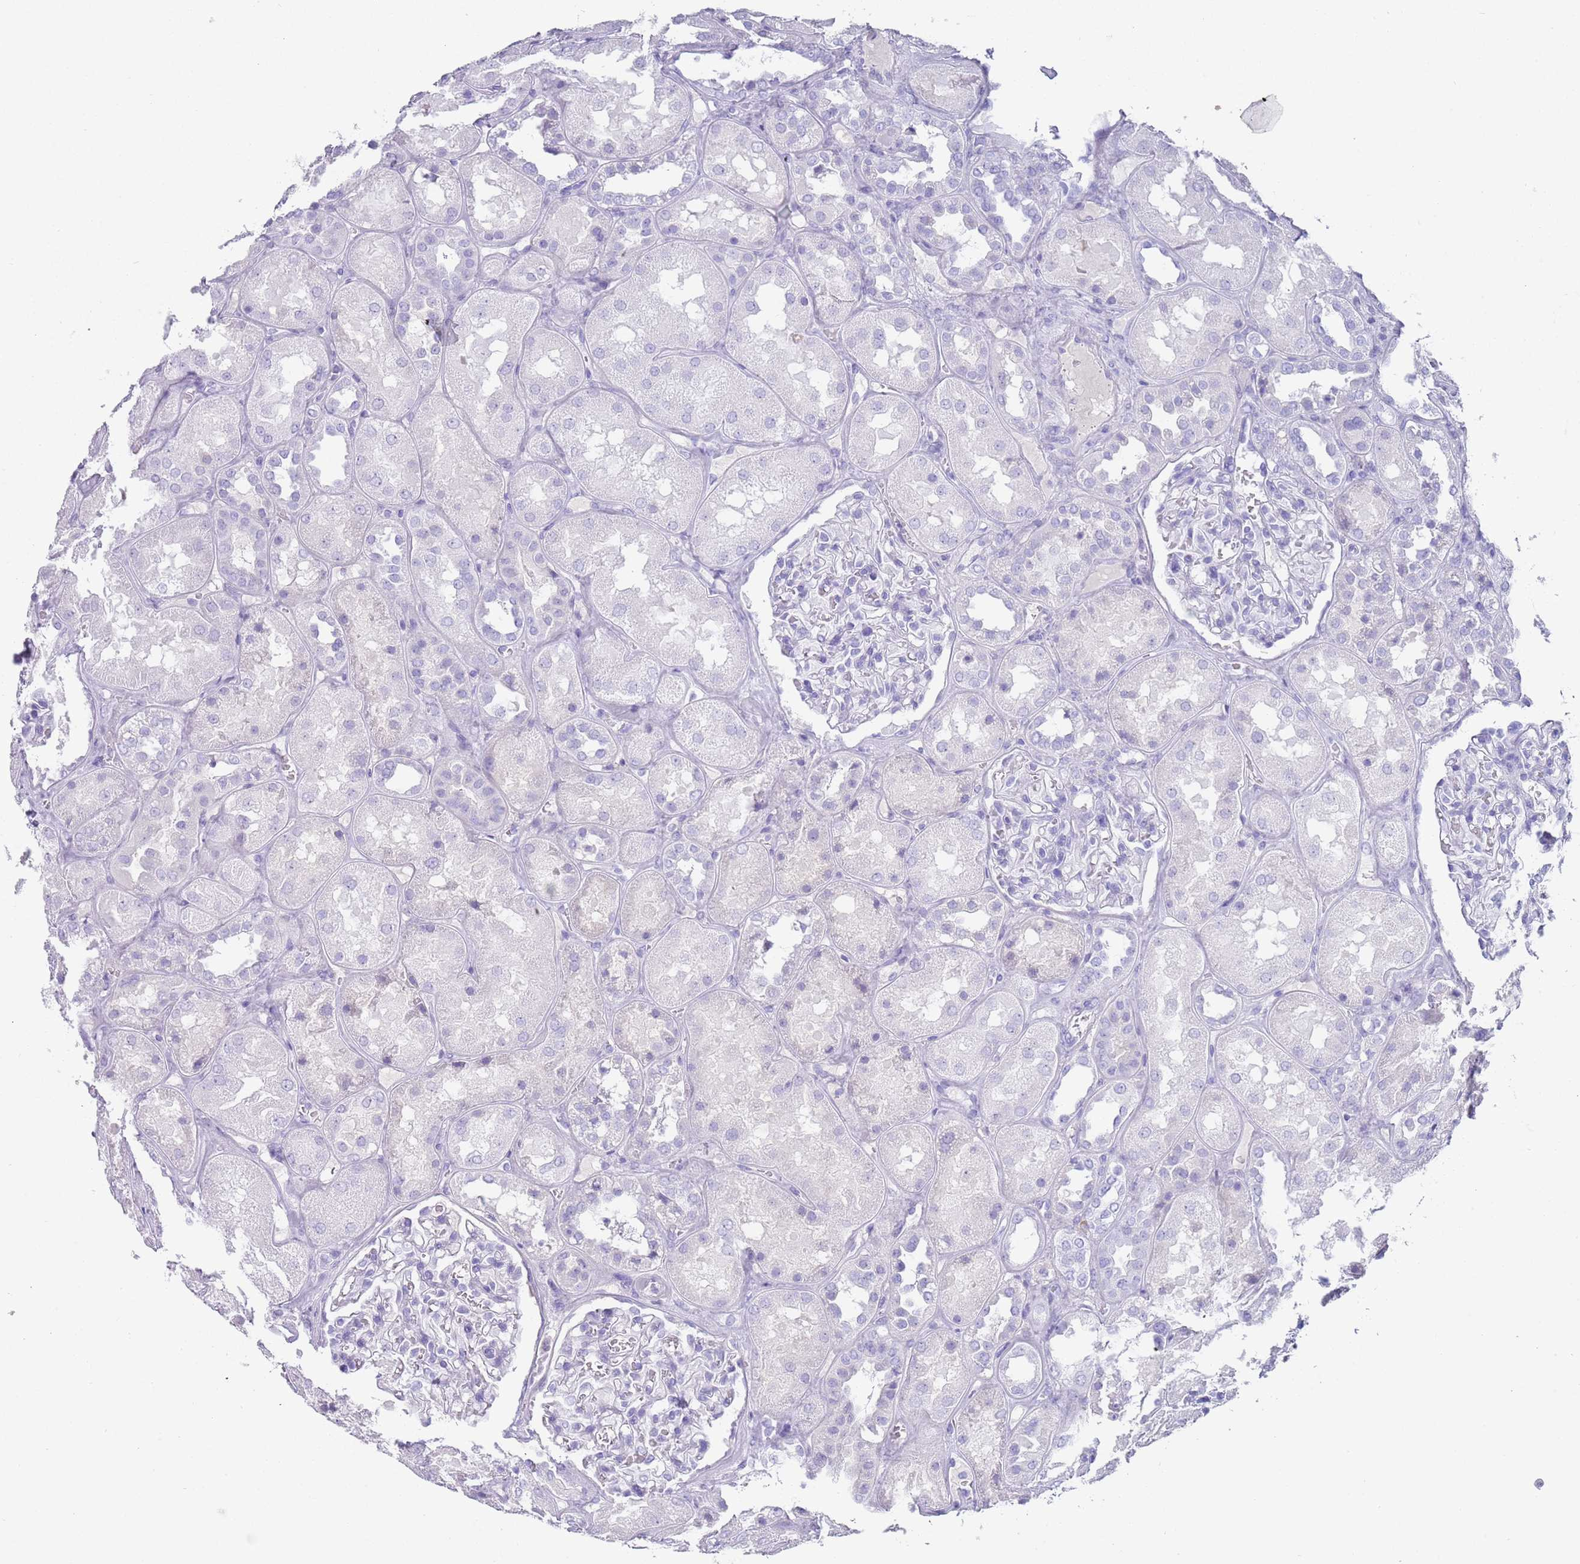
{"staining": {"intensity": "negative", "quantity": "none", "location": "none"}, "tissue": "kidney", "cell_type": "Cells in glomeruli", "image_type": "normal", "snomed": [{"axis": "morphology", "description": "Normal tissue, NOS"}, {"axis": "topography", "description": "Kidney"}], "caption": "Kidney stained for a protein using IHC shows no positivity cells in glomeruli.", "gene": "MYADML2", "patient": {"sex": "male", "age": 70}}